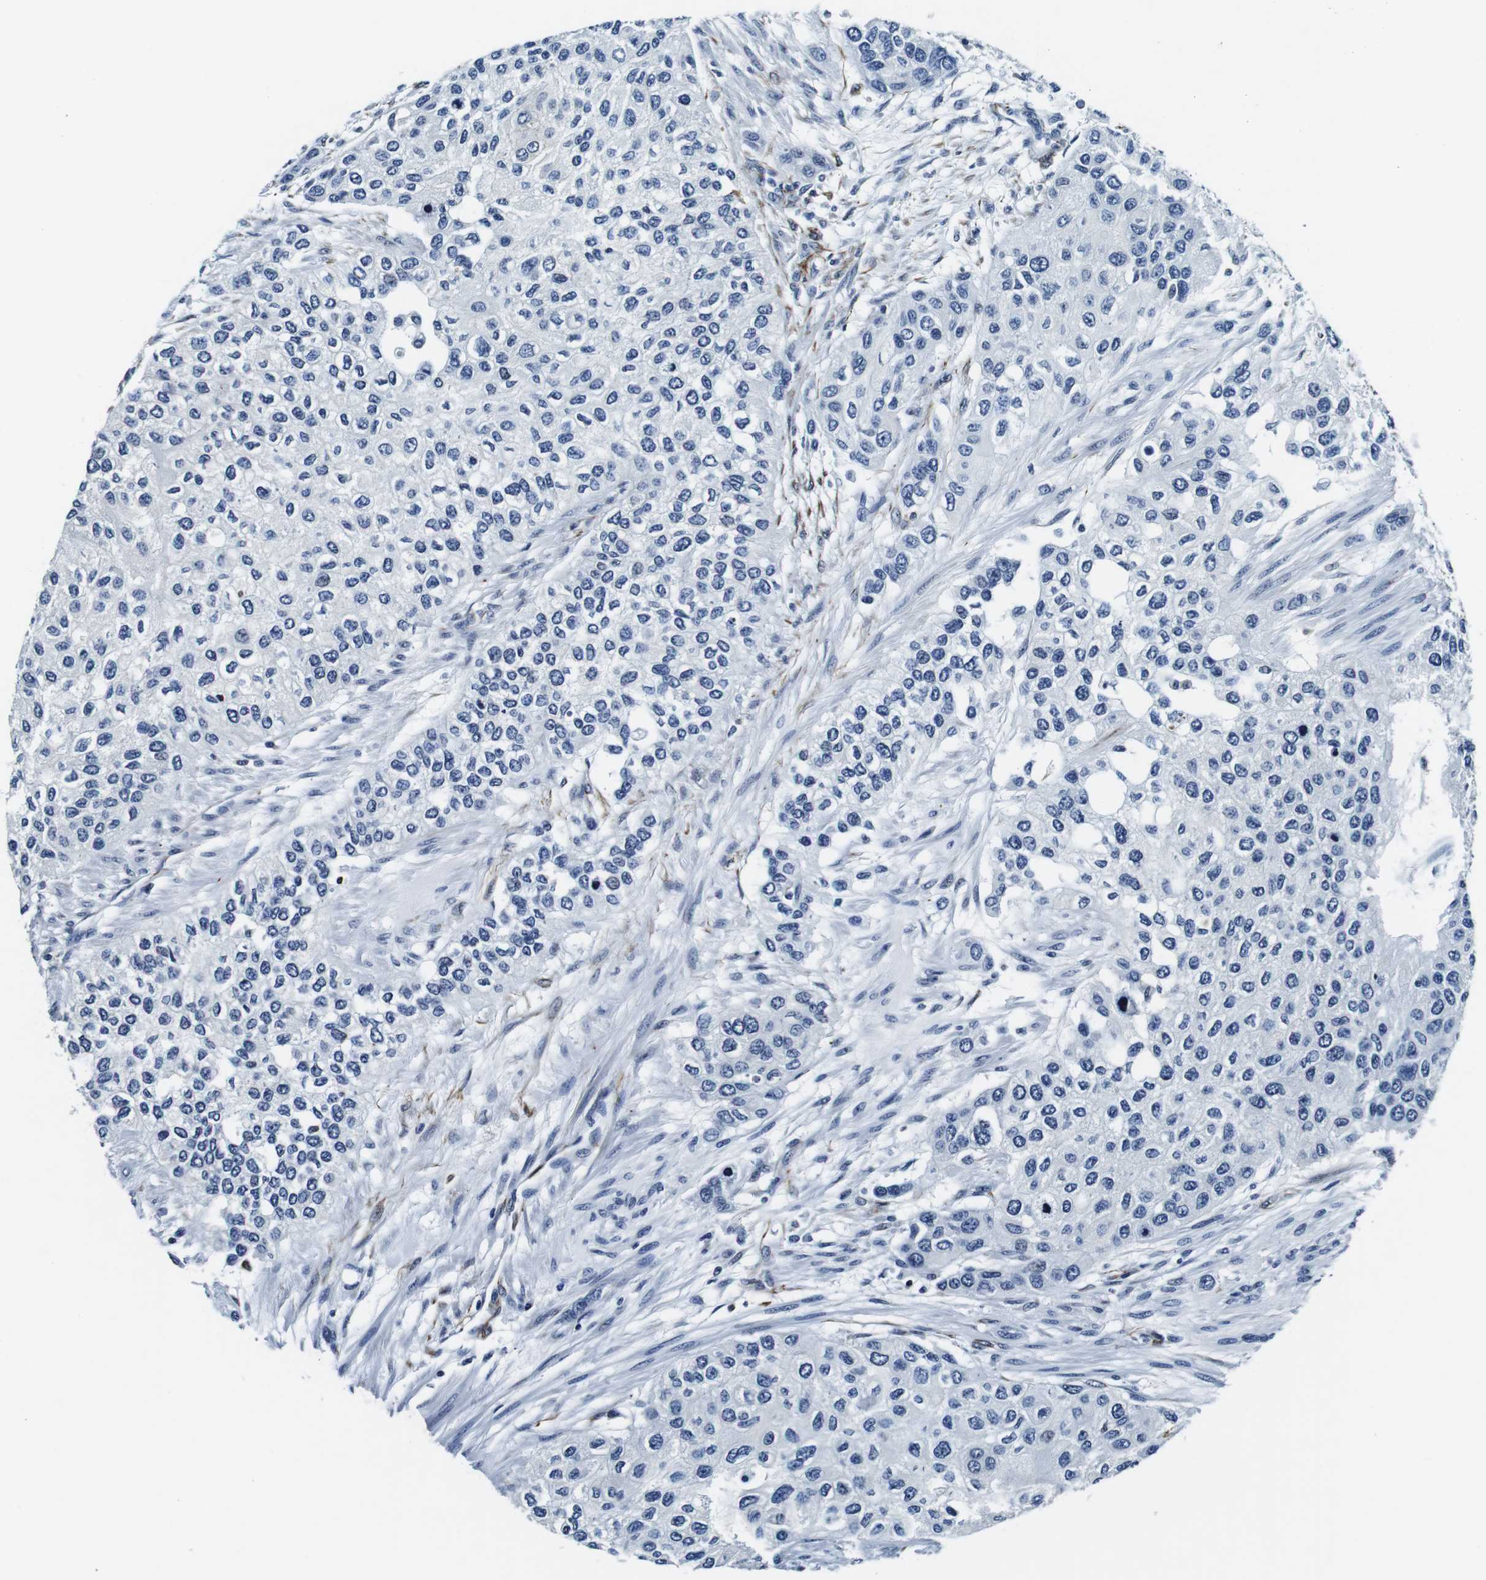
{"staining": {"intensity": "negative", "quantity": "none", "location": "none"}, "tissue": "urothelial cancer", "cell_type": "Tumor cells", "image_type": "cancer", "snomed": [{"axis": "morphology", "description": "Urothelial carcinoma, High grade"}, {"axis": "topography", "description": "Urinary bladder"}], "caption": "There is no significant staining in tumor cells of urothelial cancer.", "gene": "GJE1", "patient": {"sex": "female", "age": 56}}